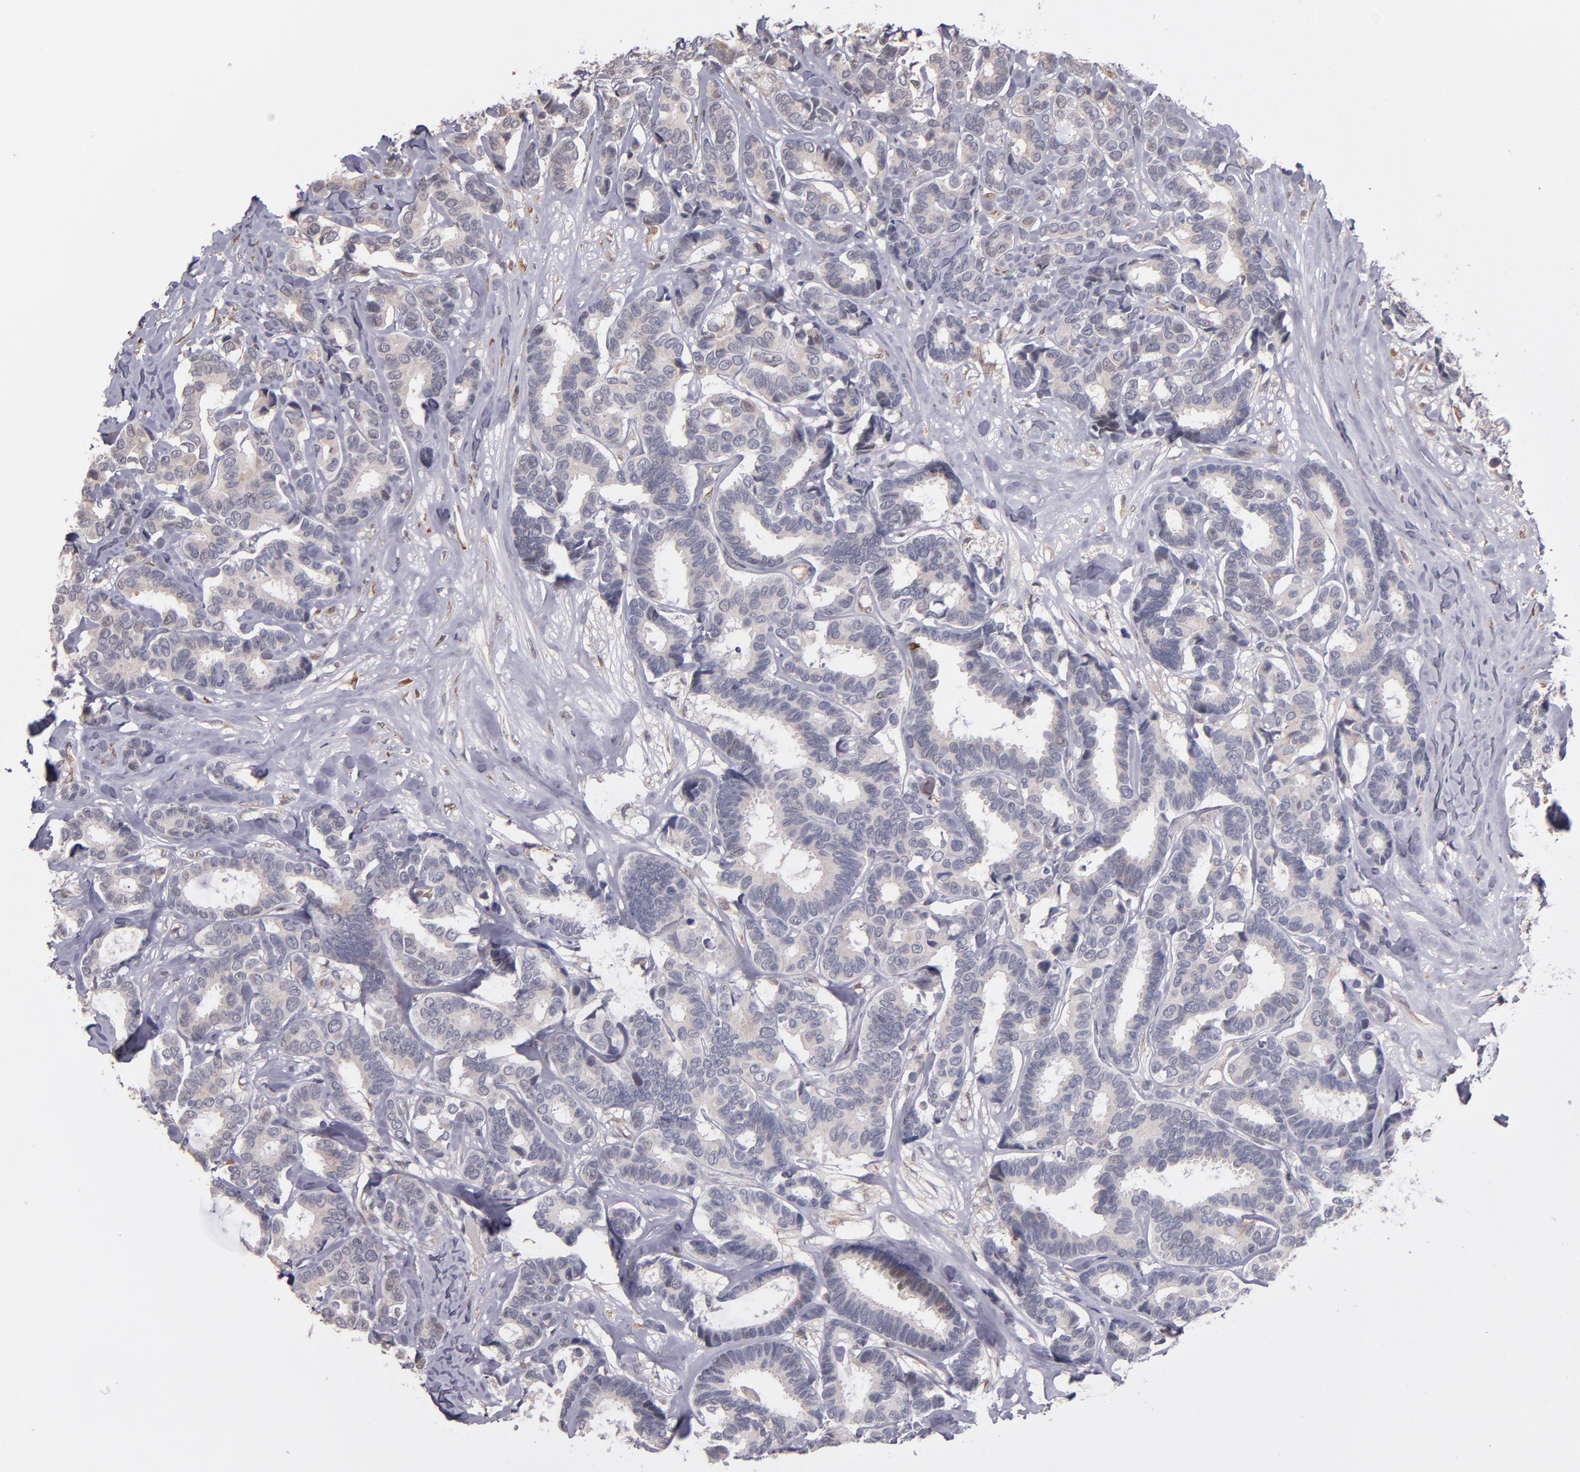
{"staining": {"intensity": "weak", "quantity": ">75%", "location": "cytoplasmic/membranous"}, "tissue": "breast cancer", "cell_type": "Tumor cells", "image_type": "cancer", "snomed": [{"axis": "morphology", "description": "Duct carcinoma"}, {"axis": "topography", "description": "Breast"}], "caption": "Infiltrating ductal carcinoma (breast) tissue reveals weak cytoplasmic/membranous expression in about >75% of tumor cells", "gene": "CASP1", "patient": {"sex": "female", "age": 87}}